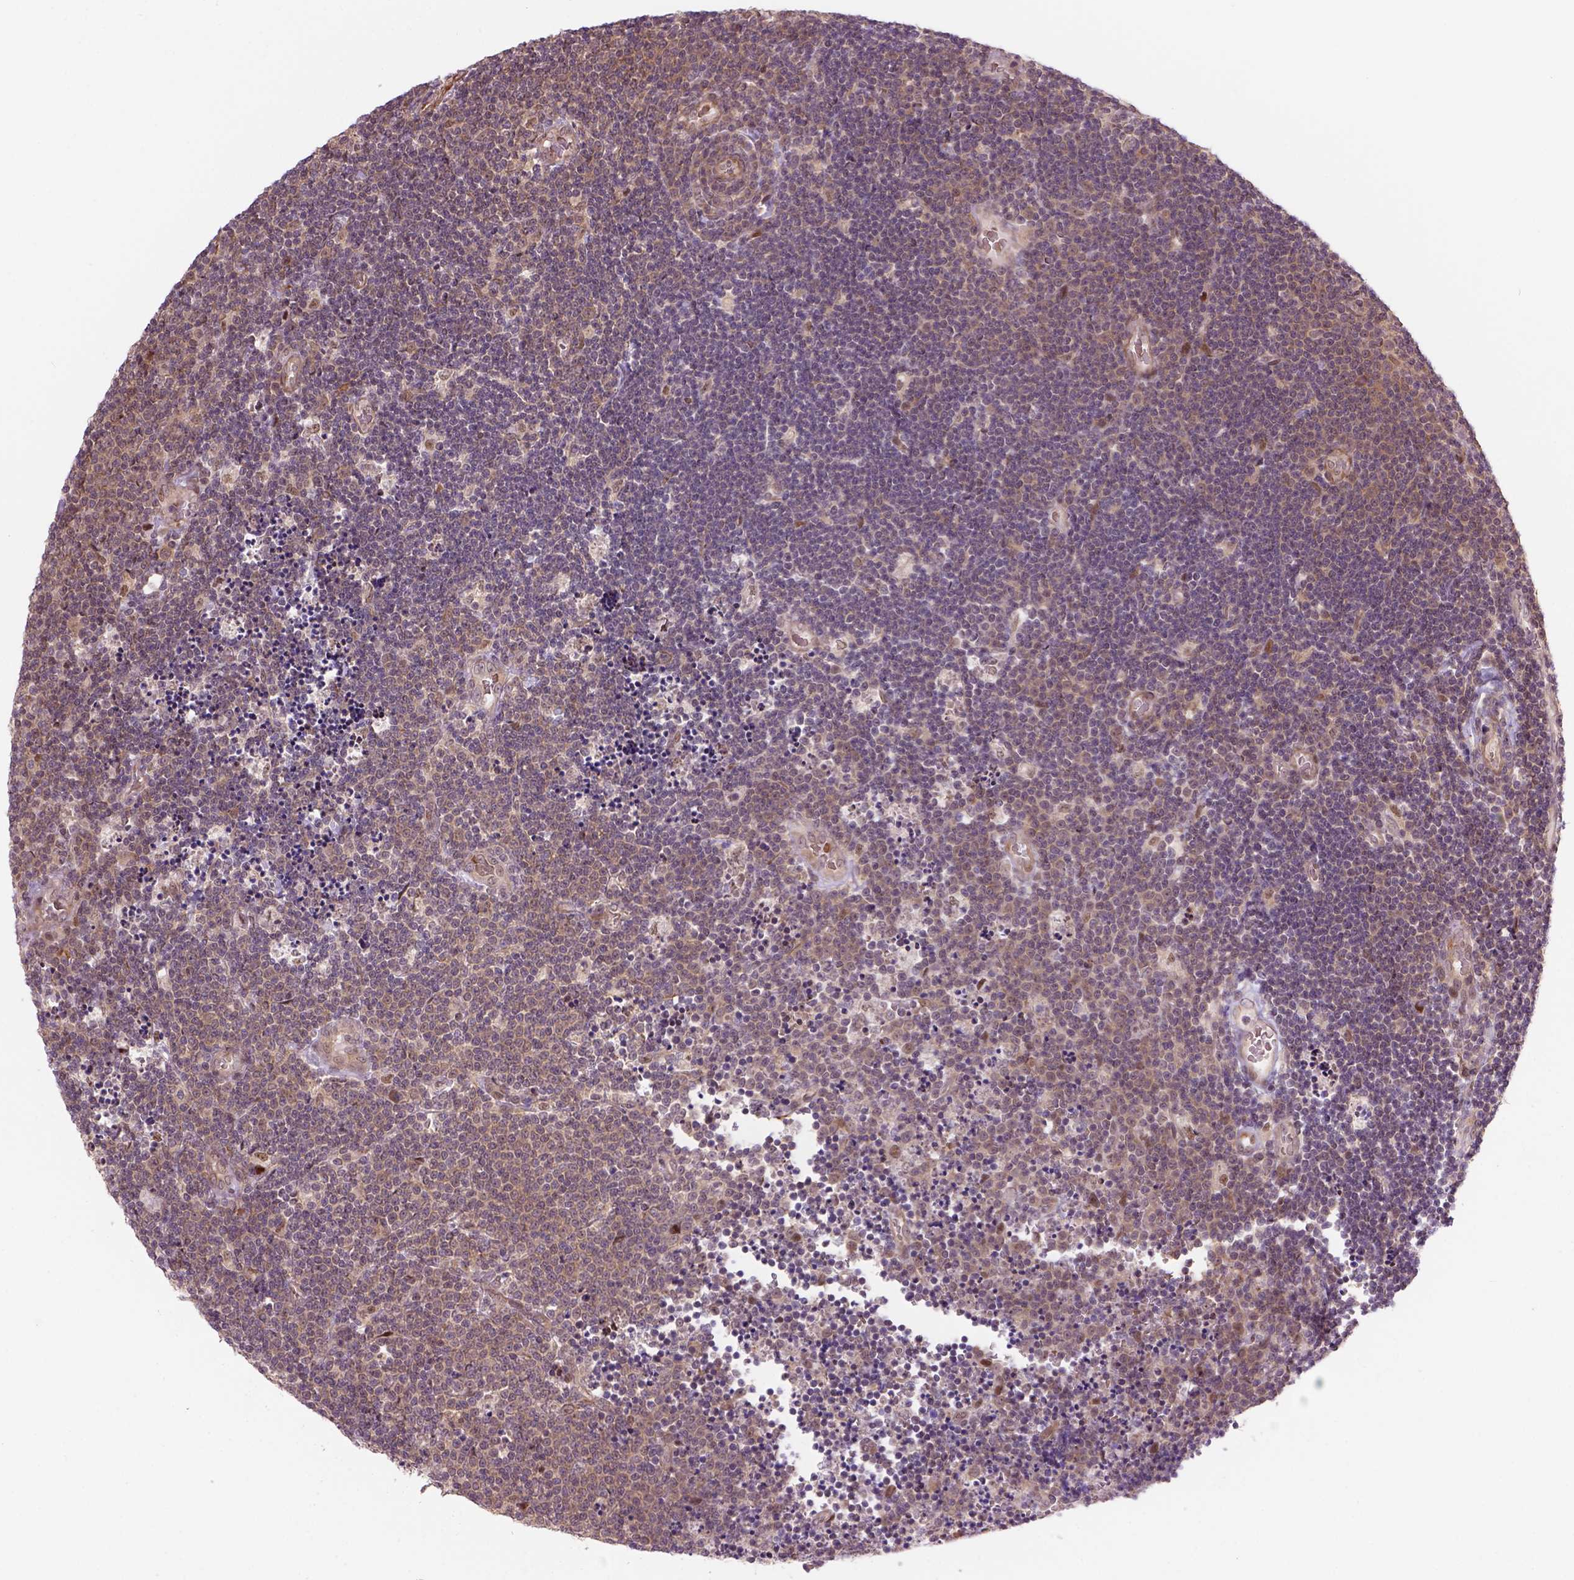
{"staining": {"intensity": "weak", "quantity": "25%-75%", "location": "cytoplasmic/membranous,nuclear"}, "tissue": "lymphoma", "cell_type": "Tumor cells", "image_type": "cancer", "snomed": [{"axis": "morphology", "description": "Malignant lymphoma, non-Hodgkin's type, Low grade"}, {"axis": "topography", "description": "Brain"}], "caption": "Immunohistochemical staining of human low-grade malignant lymphoma, non-Hodgkin's type shows weak cytoplasmic/membranous and nuclear protein positivity in approximately 25%-75% of tumor cells.", "gene": "PSMD11", "patient": {"sex": "female", "age": 66}}